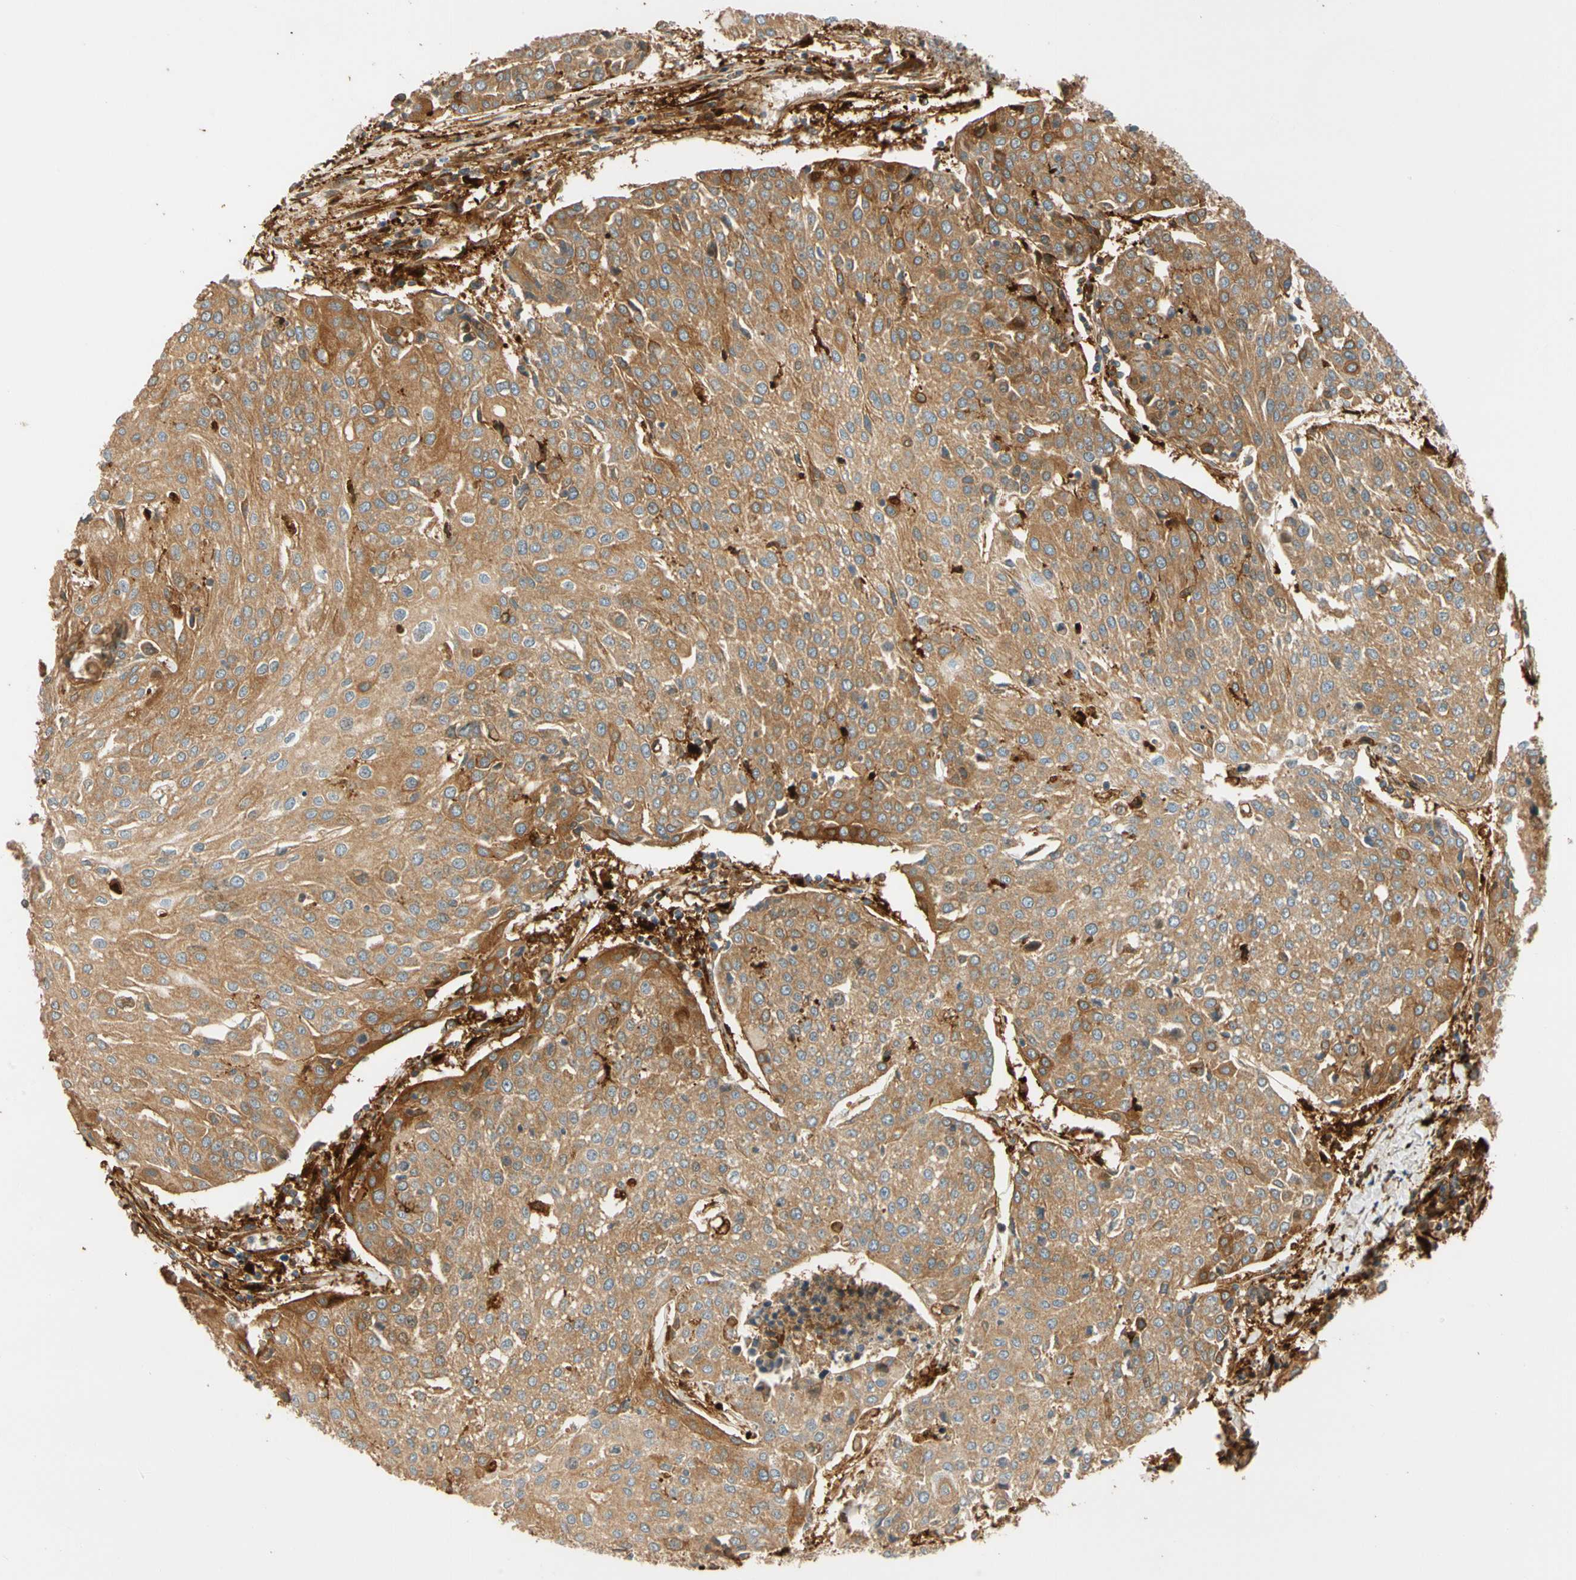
{"staining": {"intensity": "moderate", "quantity": ">75%", "location": "cytoplasmic/membranous"}, "tissue": "urothelial cancer", "cell_type": "Tumor cells", "image_type": "cancer", "snomed": [{"axis": "morphology", "description": "Urothelial carcinoma, High grade"}, {"axis": "topography", "description": "Urinary bladder"}], "caption": "Immunohistochemistry micrograph of neoplastic tissue: human high-grade urothelial carcinoma stained using immunohistochemistry displays medium levels of moderate protein expression localized specifically in the cytoplasmic/membranous of tumor cells, appearing as a cytoplasmic/membranous brown color.", "gene": "PARP14", "patient": {"sex": "female", "age": 85}}